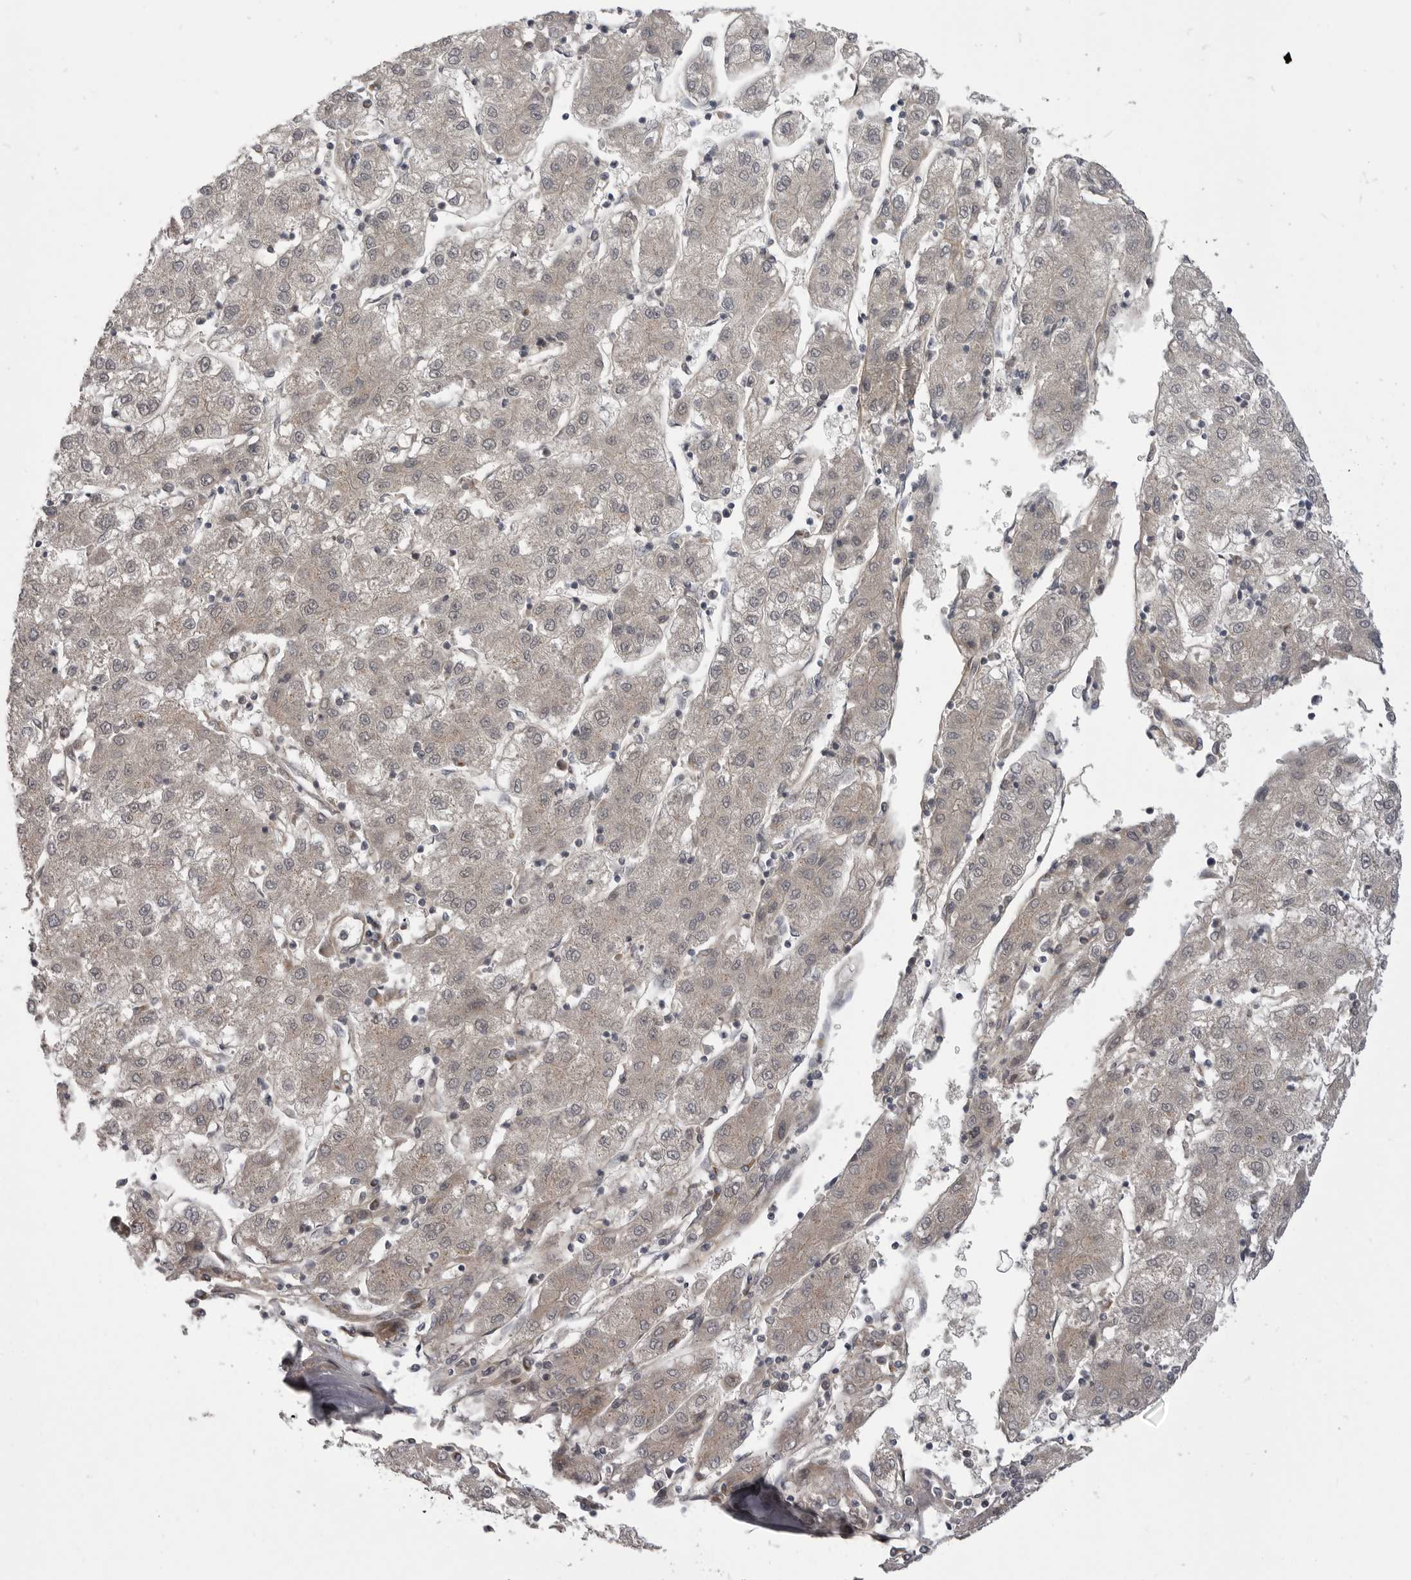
{"staining": {"intensity": "negative", "quantity": "none", "location": "none"}, "tissue": "liver cancer", "cell_type": "Tumor cells", "image_type": "cancer", "snomed": [{"axis": "morphology", "description": "Carcinoma, Hepatocellular, NOS"}, {"axis": "topography", "description": "Liver"}], "caption": "Immunohistochemistry (IHC) image of liver cancer (hepatocellular carcinoma) stained for a protein (brown), which reveals no staining in tumor cells. (DAB IHC visualized using brightfield microscopy, high magnification).", "gene": "PDCL", "patient": {"sex": "male", "age": 72}}